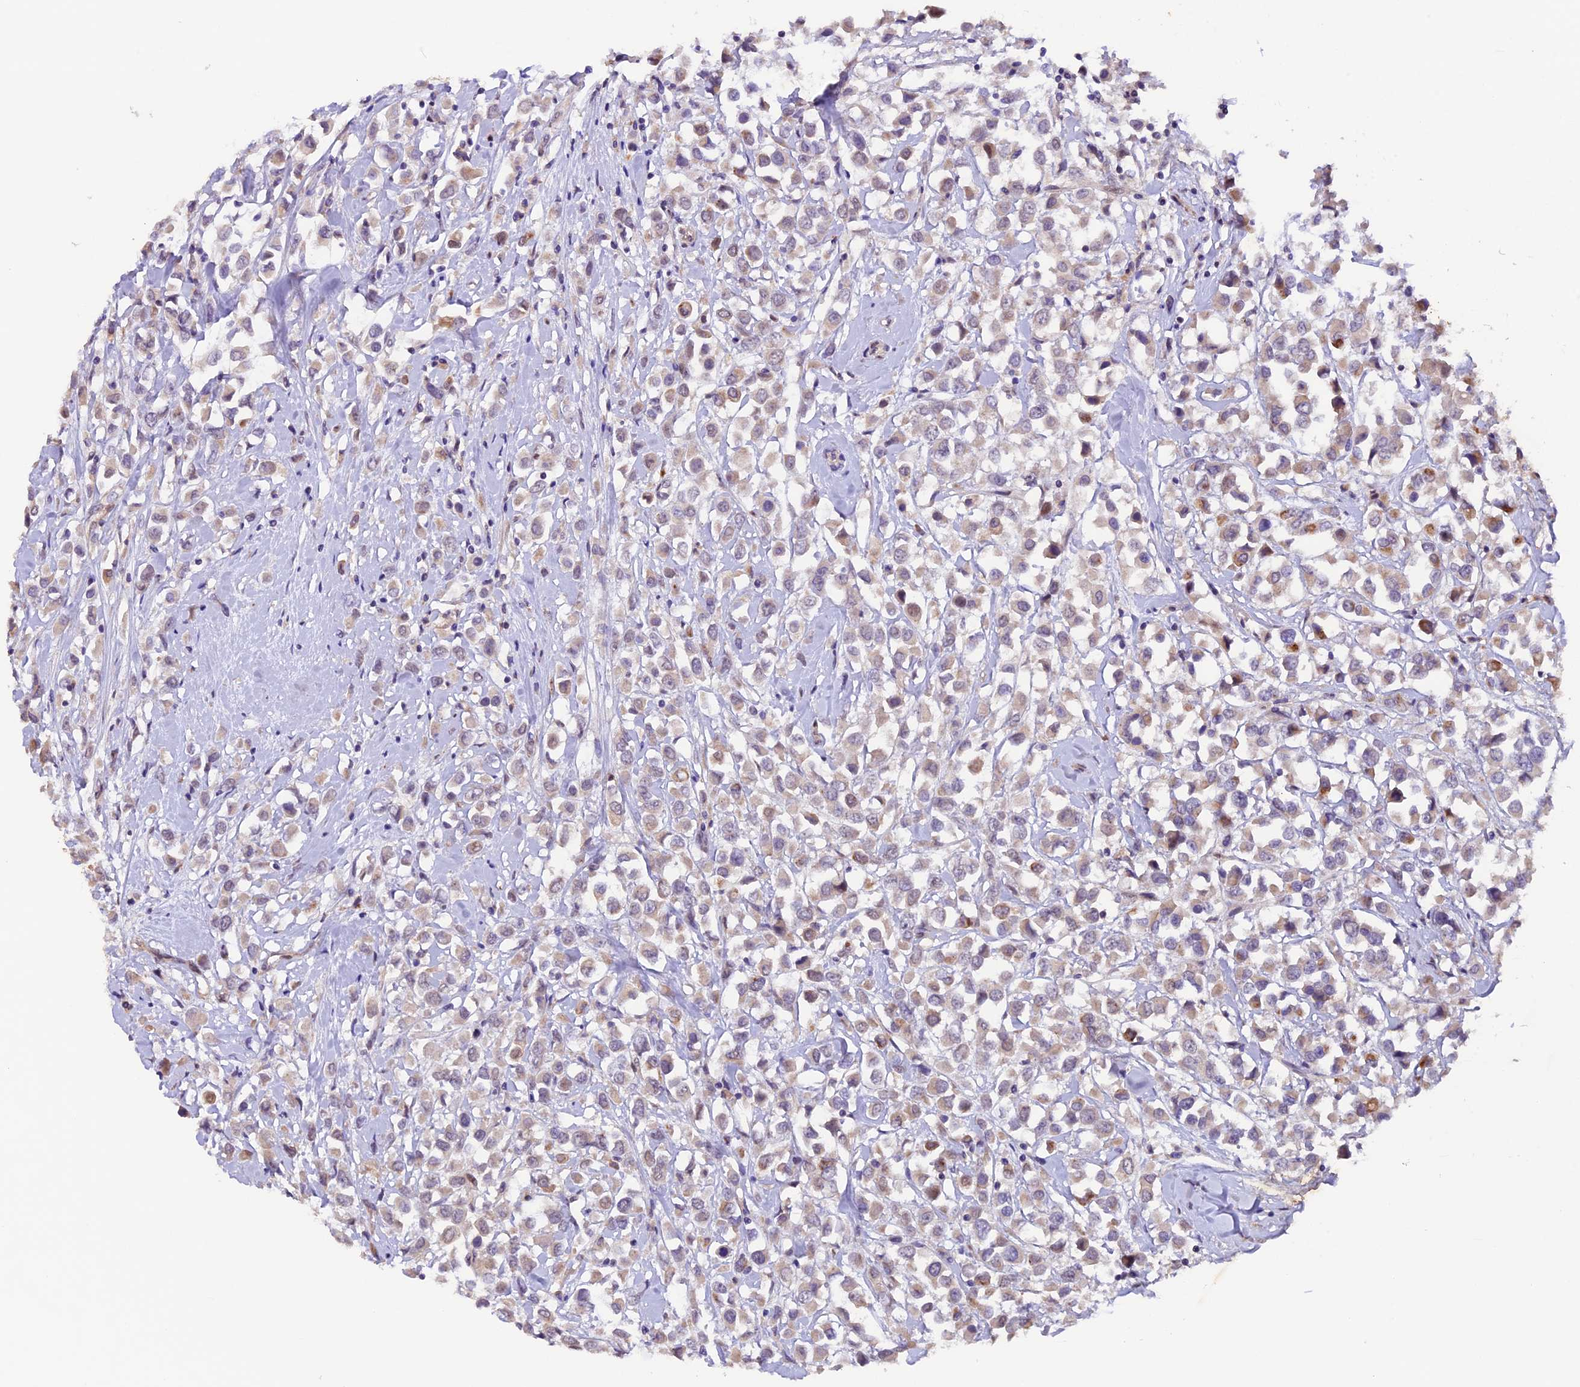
{"staining": {"intensity": "weak", "quantity": "<25%", "location": "cytoplasmic/membranous"}, "tissue": "breast cancer", "cell_type": "Tumor cells", "image_type": "cancer", "snomed": [{"axis": "morphology", "description": "Duct carcinoma"}, {"axis": "topography", "description": "Breast"}], "caption": "This histopathology image is of breast invasive ductal carcinoma stained with immunohistochemistry (IHC) to label a protein in brown with the nuclei are counter-stained blue. There is no expression in tumor cells.", "gene": "NCK2", "patient": {"sex": "female", "age": 87}}